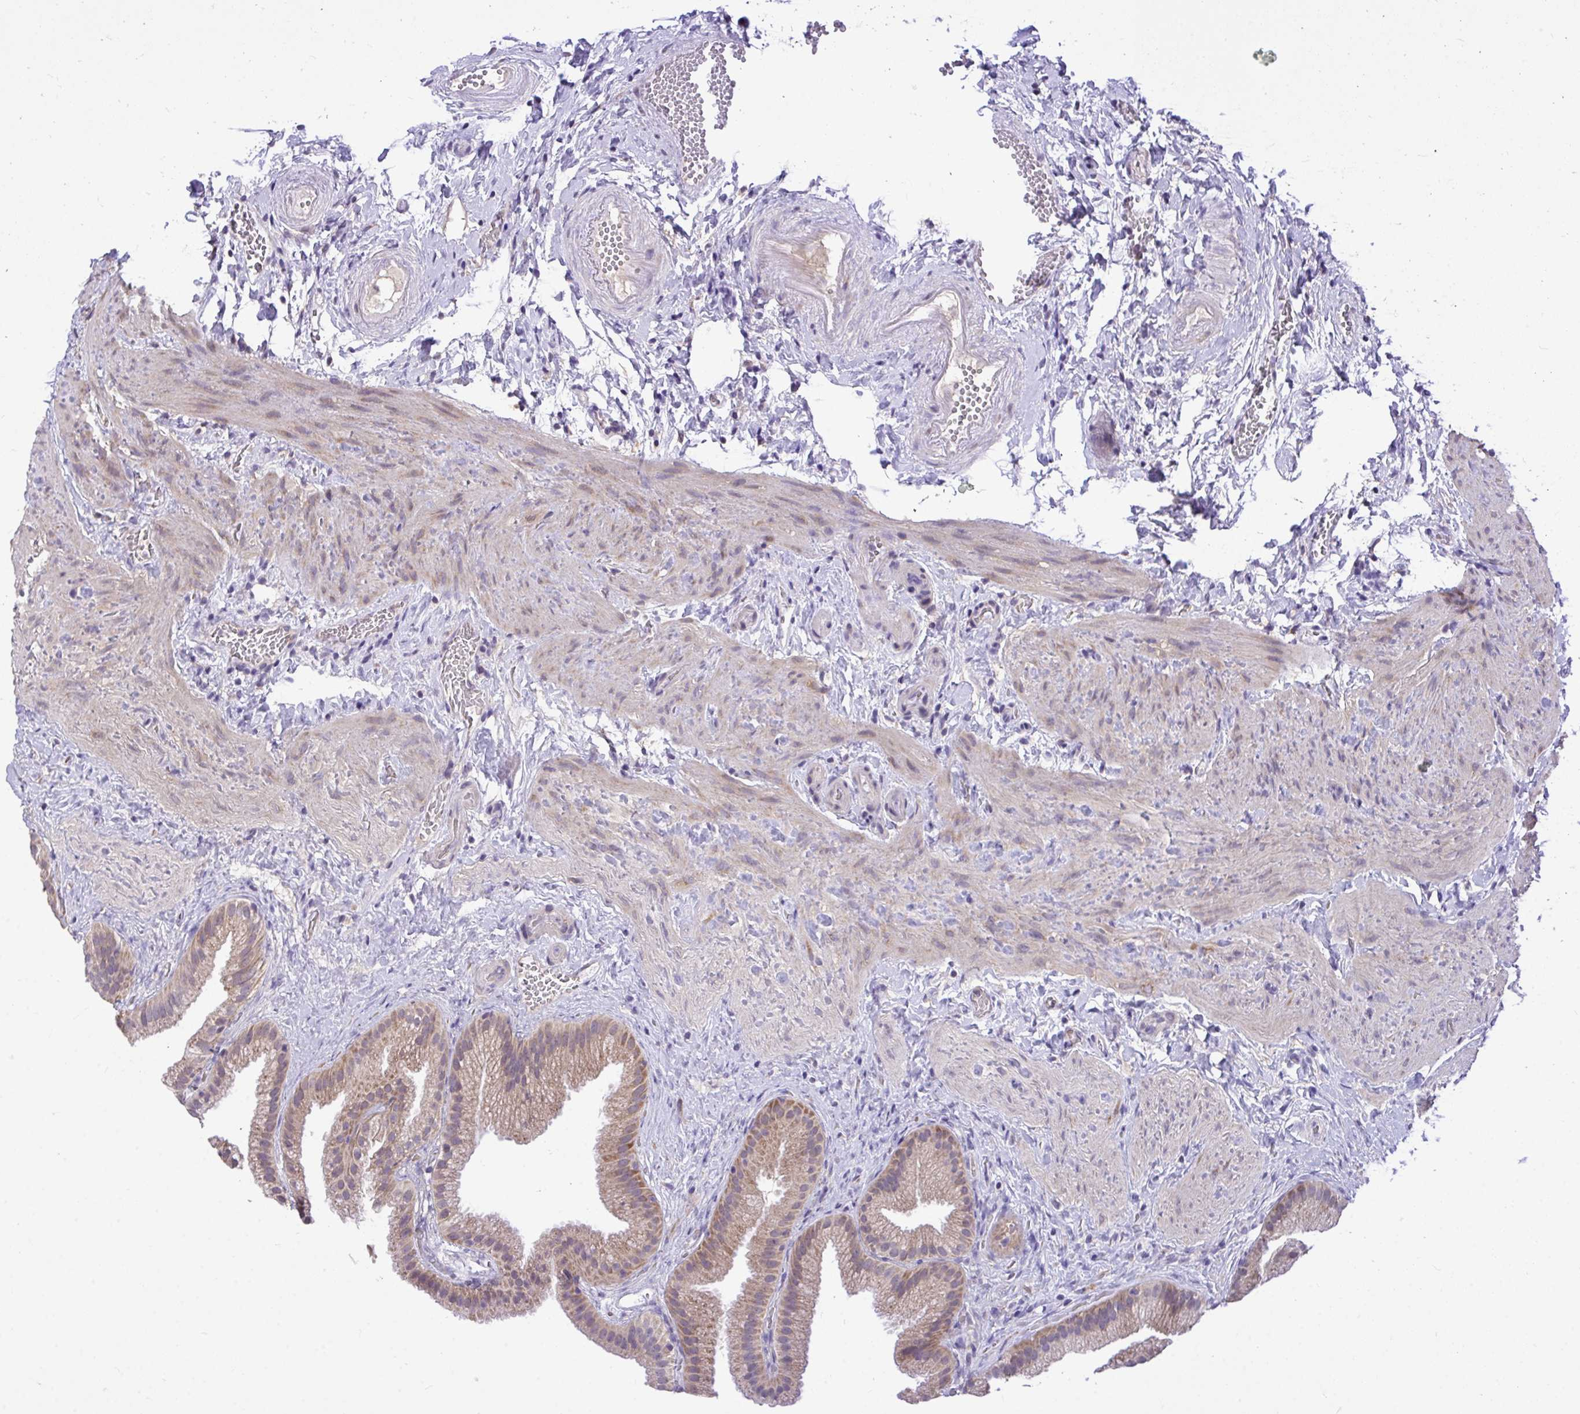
{"staining": {"intensity": "moderate", "quantity": ">75%", "location": "cytoplasmic/membranous"}, "tissue": "gallbladder", "cell_type": "Glandular cells", "image_type": "normal", "snomed": [{"axis": "morphology", "description": "Normal tissue, NOS"}, {"axis": "topography", "description": "Gallbladder"}], "caption": "Glandular cells reveal moderate cytoplasmic/membranous positivity in about >75% of cells in normal gallbladder.", "gene": "MPC2", "patient": {"sex": "female", "age": 63}}